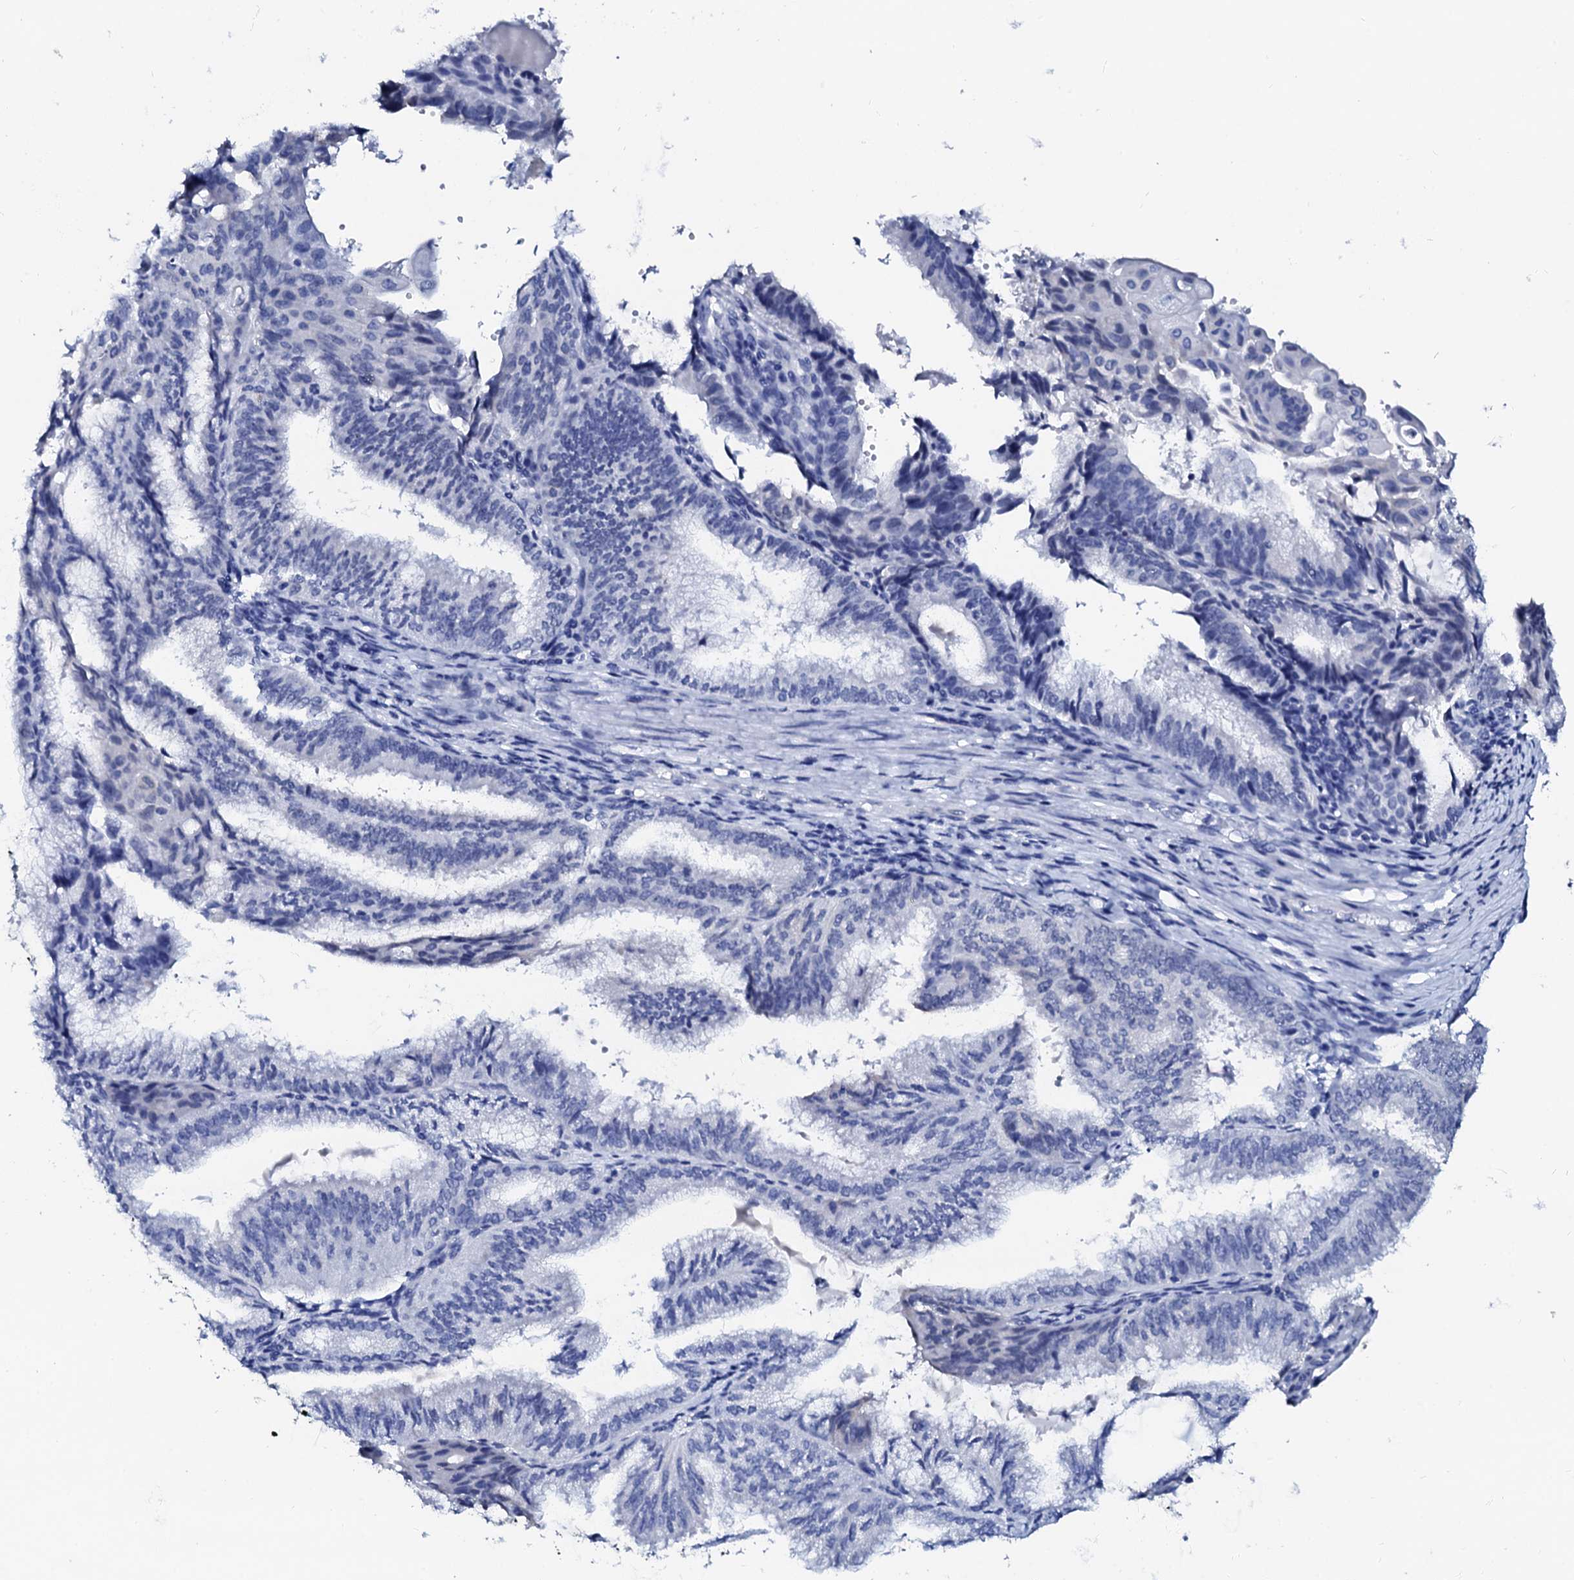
{"staining": {"intensity": "negative", "quantity": "none", "location": "none"}, "tissue": "endometrial cancer", "cell_type": "Tumor cells", "image_type": "cancer", "snomed": [{"axis": "morphology", "description": "Adenocarcinoma, NOS"}, {"axis": "topography", "description": "Endometrium"}], "caption": "Immunohistochemistry image of neoplastic tissue: human endometrial cancer (adenocarcinoma) stained with DAB exhibits no significant protein staining in tumor cells. (Brightfield microscopy of DAB immunohistochemistry at high magnification).", "gene": "SPATA19", "patient": {"sex": "female", "age": 49}}